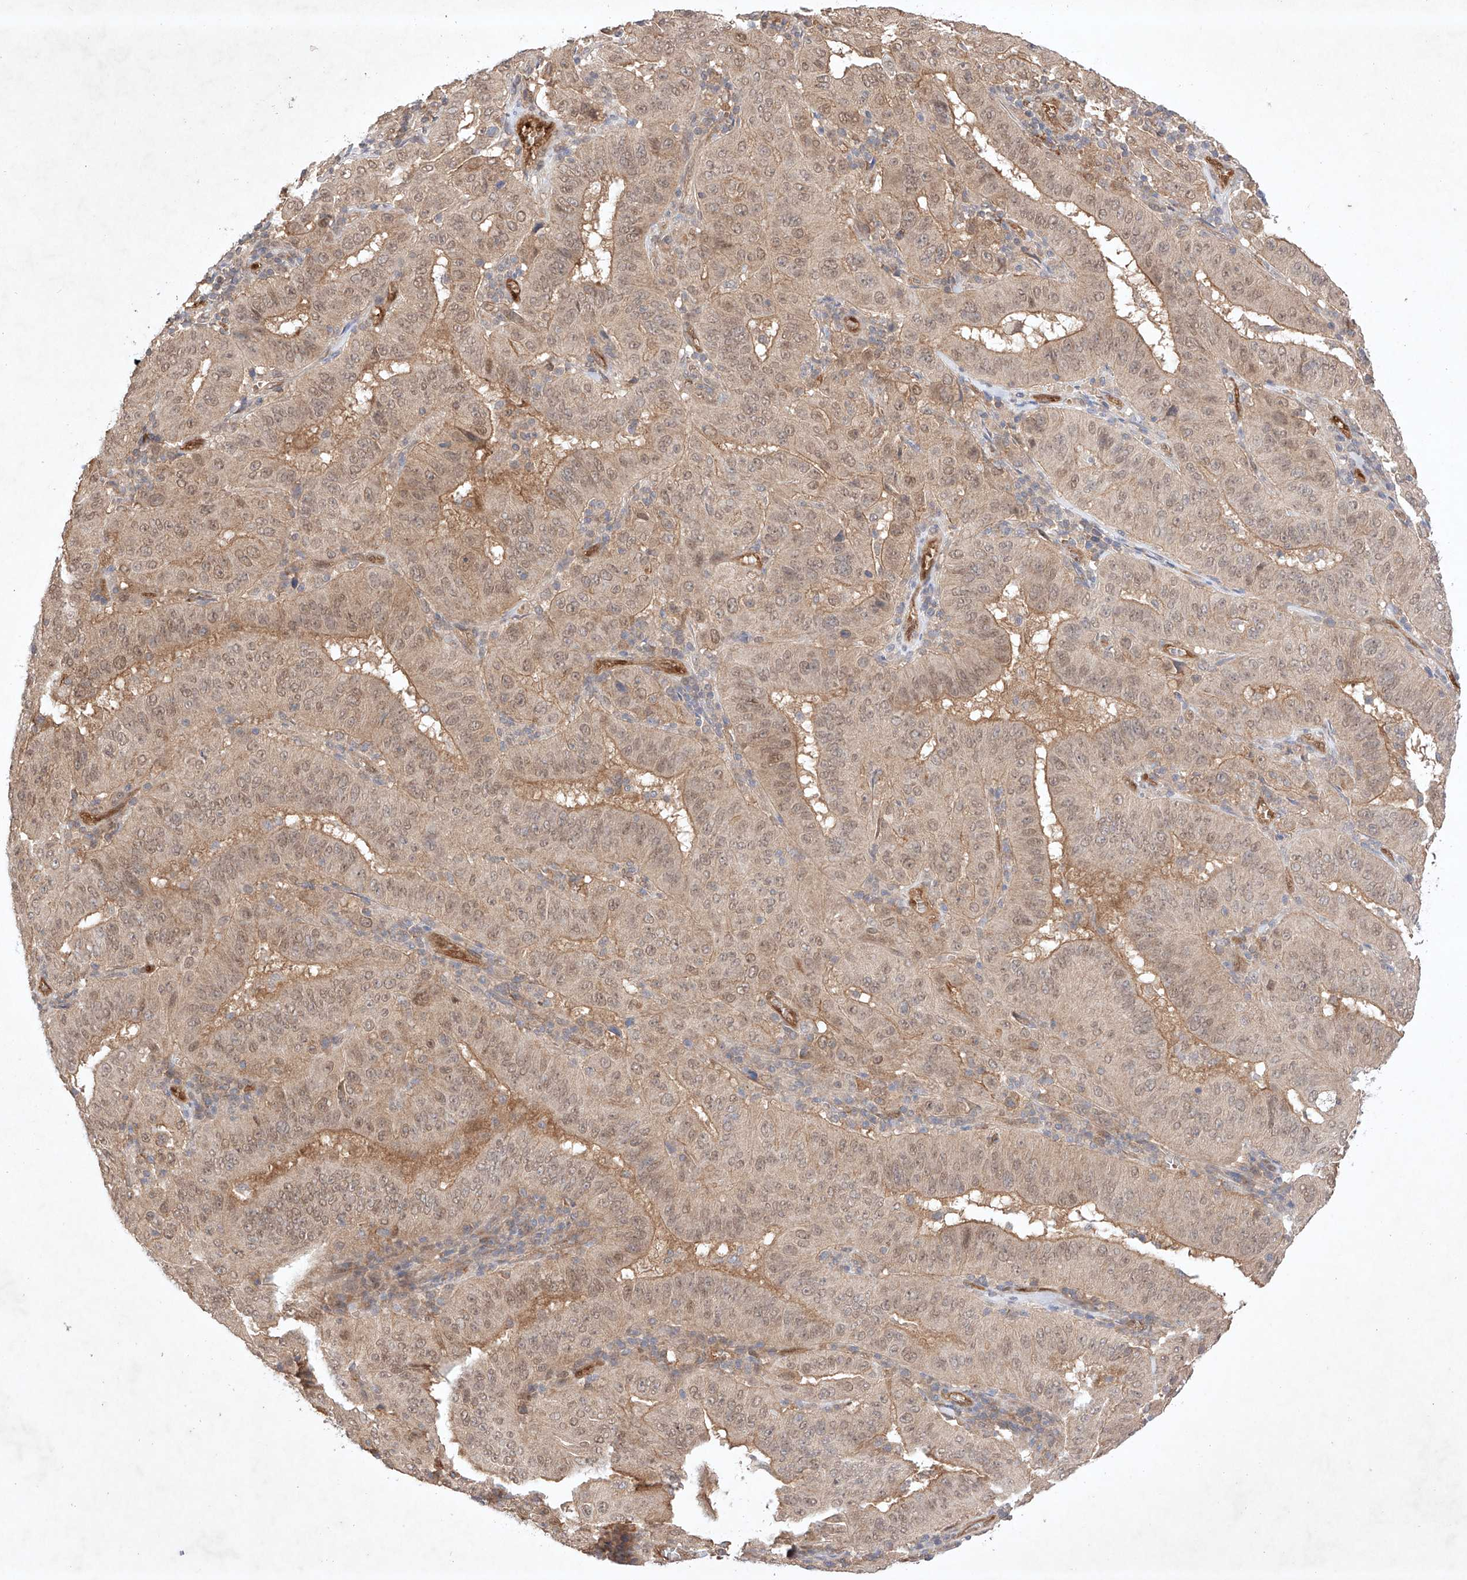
{"staining": {"intensity": "weak", "quantity": ">75%", "location": "cytoplasmic/membranous,nuclear"}, "tissue": "pancreatic cancer", "cell_type": "Tumor cells", "image_type": "cancer", "snomed": [{"axis": "morphology", "description": "Adenocarcinoma, NOS"}, {"axis": "topography", "description": "Pancreas"}], "caption": "Pancreatic adenocarcinoma tissue shows weak cytoplasmic/membranous and nuclear staining in approximately >75% of tumor cells", "gene": "ZNF124", "patient": {"sex": "male", "age": 63}}